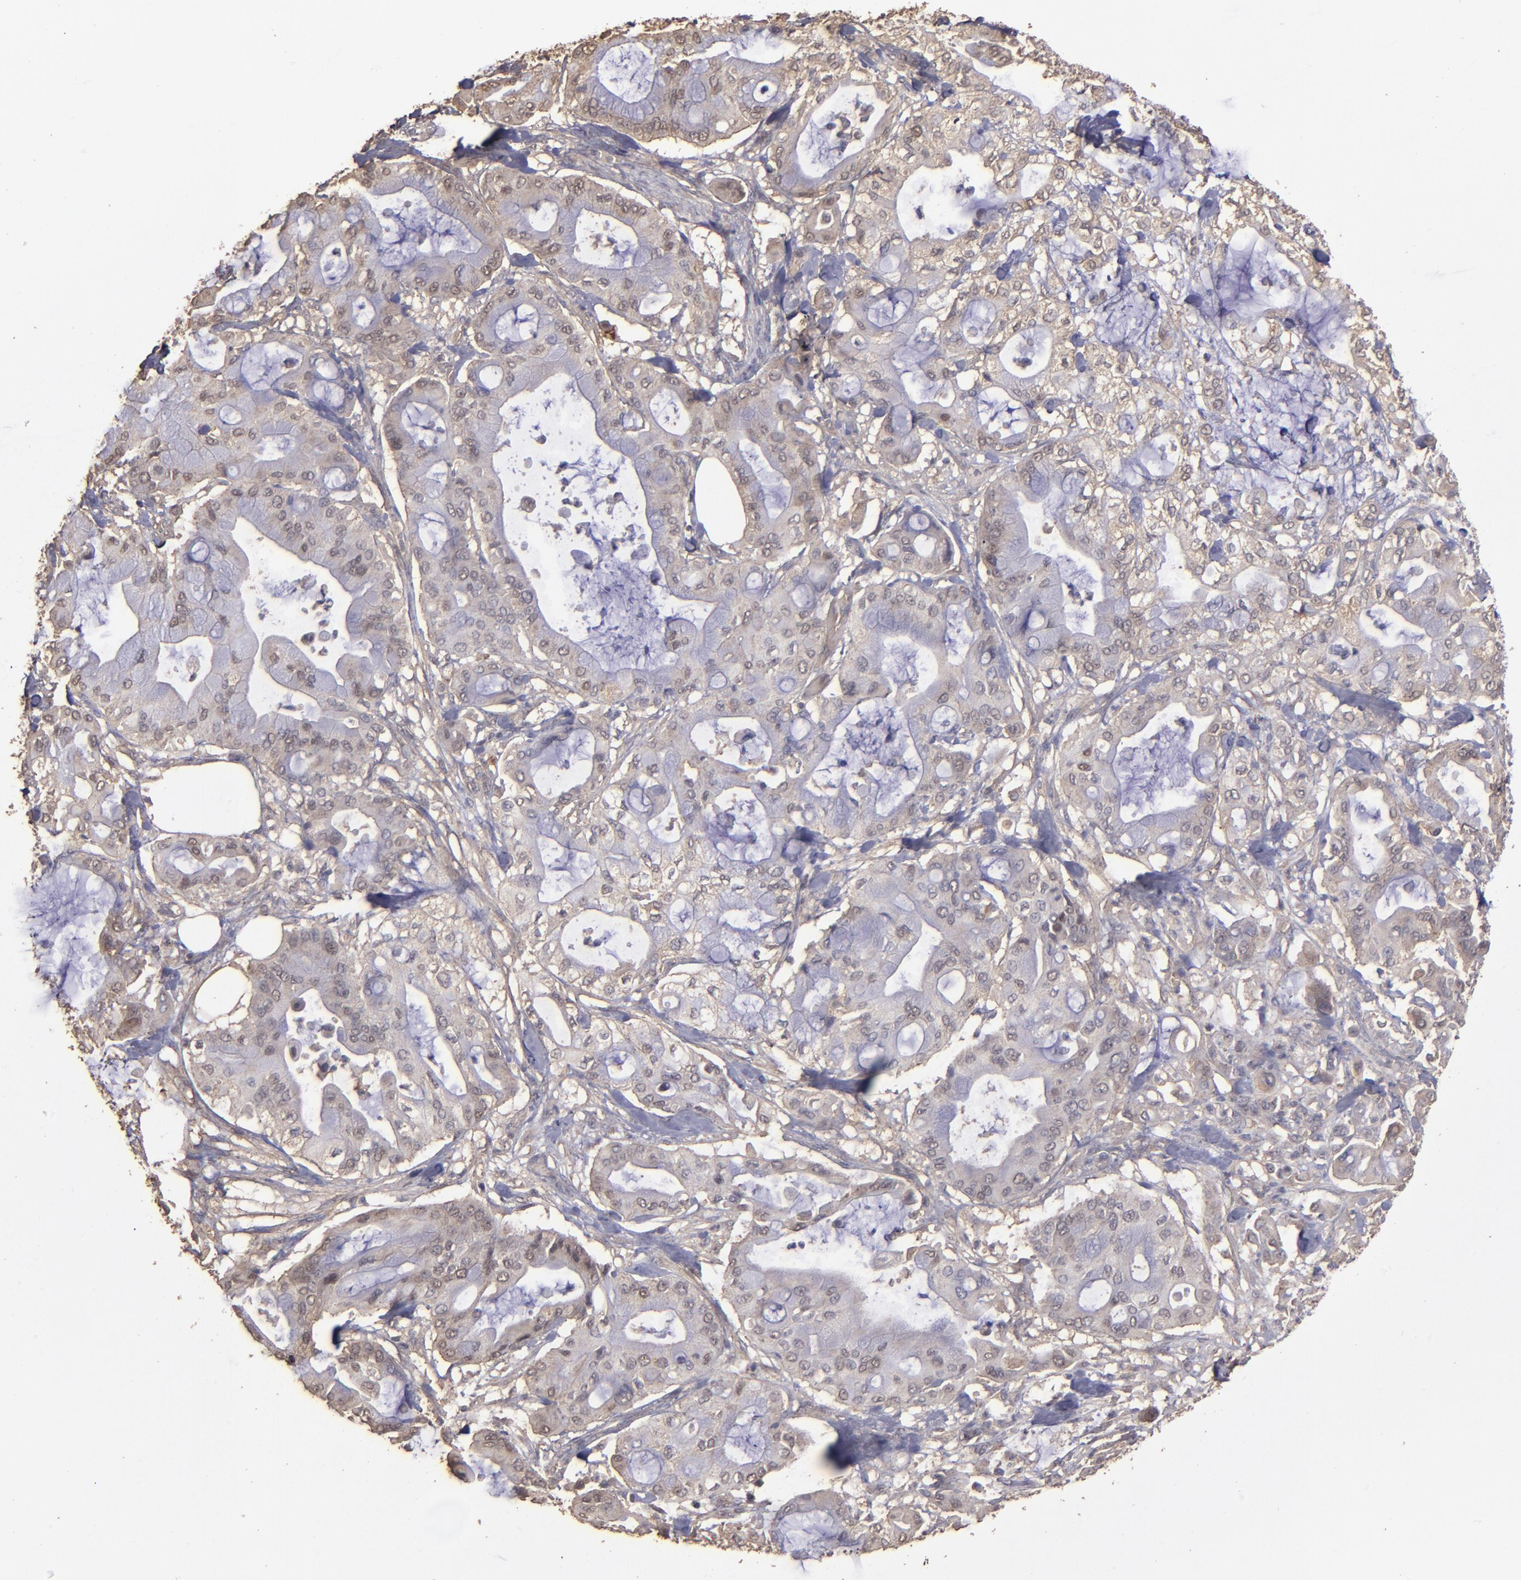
{"staining": {"intensity": "weak", "quantity": "25%-75%", "location": "cytoplasmic/membranous"}, "tissue": "pancreatic cancer", "cell_type": "Tumor cells", "image_type": "cancer", "snomed": [{"axis": "morphology", "description": "Adenocarcinoma, NOS"}, {"axis": "morphology", "description": "Adenocarcinoma, metastatic, NOS"}, {"axis": "topography", "description": "Lymph node"}, {"axis": "topography", "description": "Pancreas"}, {"axis": "topography", "description": "Duodenum"}], "caption": "Protein staining of adenocarcinoma (pancreatic) tissue shows weak cytoplasmic/membranous expression in approximately 25%-75% of tumor cells.", "gene": "FAT1", "patient": {"sex": "female", "age": 64}}